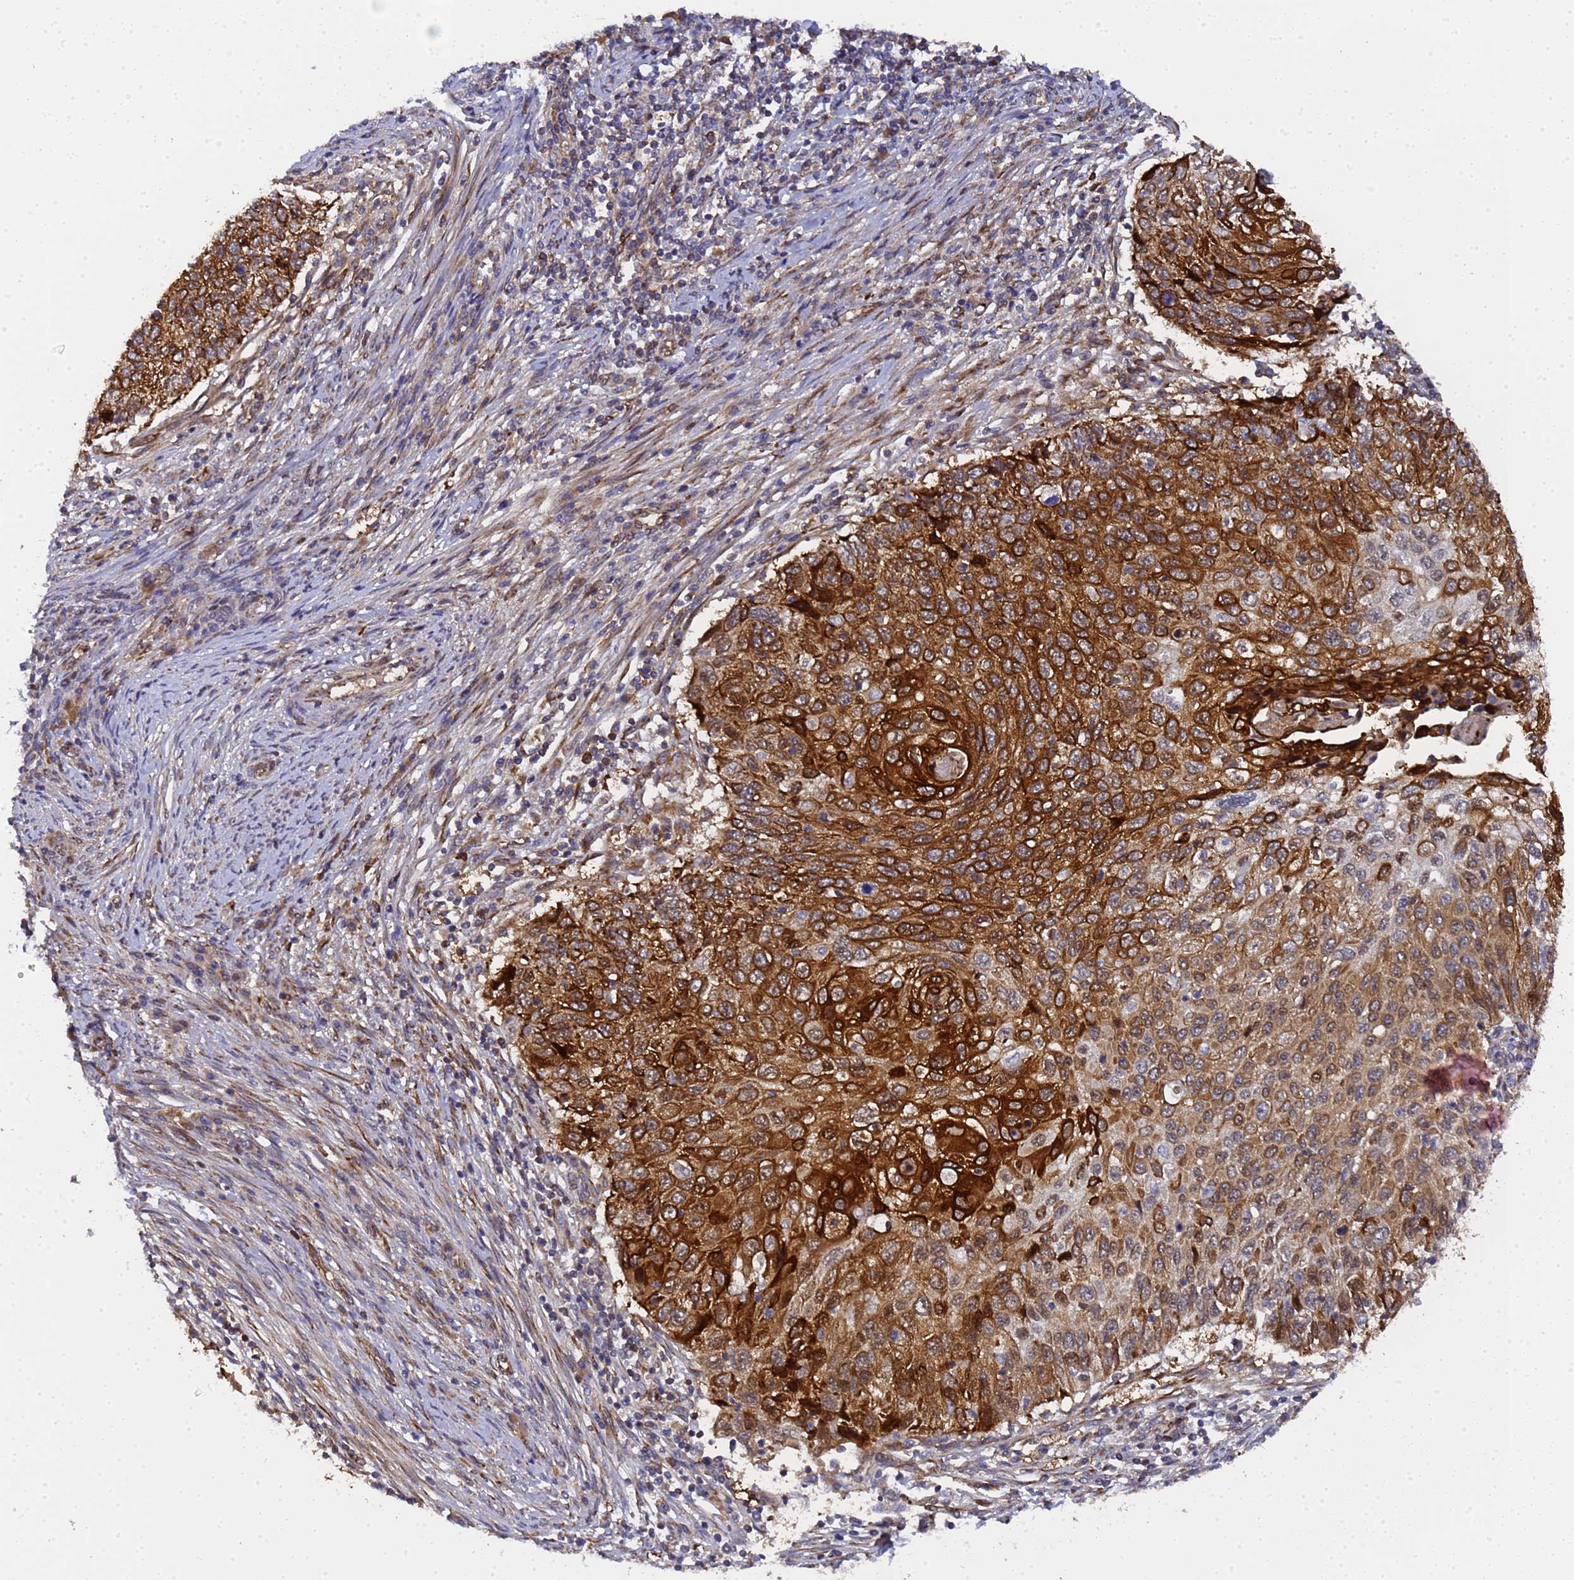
{"staining": {"intensity": "strong", "quantity": ">75%", "location": "cytoplasmic/membranous"}, "tissue": "cervical cancer", "cell_type": "Tumor cells", "image_type": "cancer", "snomed": [{"axis": "morphology", "description": "Squamous cell carcinoma, NOS"}, {"axis": "topography", "description": "Cervix"}], "caption": "A brown stain shows strong cytoplasmic/membranous positivity of a protein in human cervical cancer tumor cells. Nuclei are stained in blue.", "gene": "MOCS1", "patient": {"sex": "female", "age": 70}}